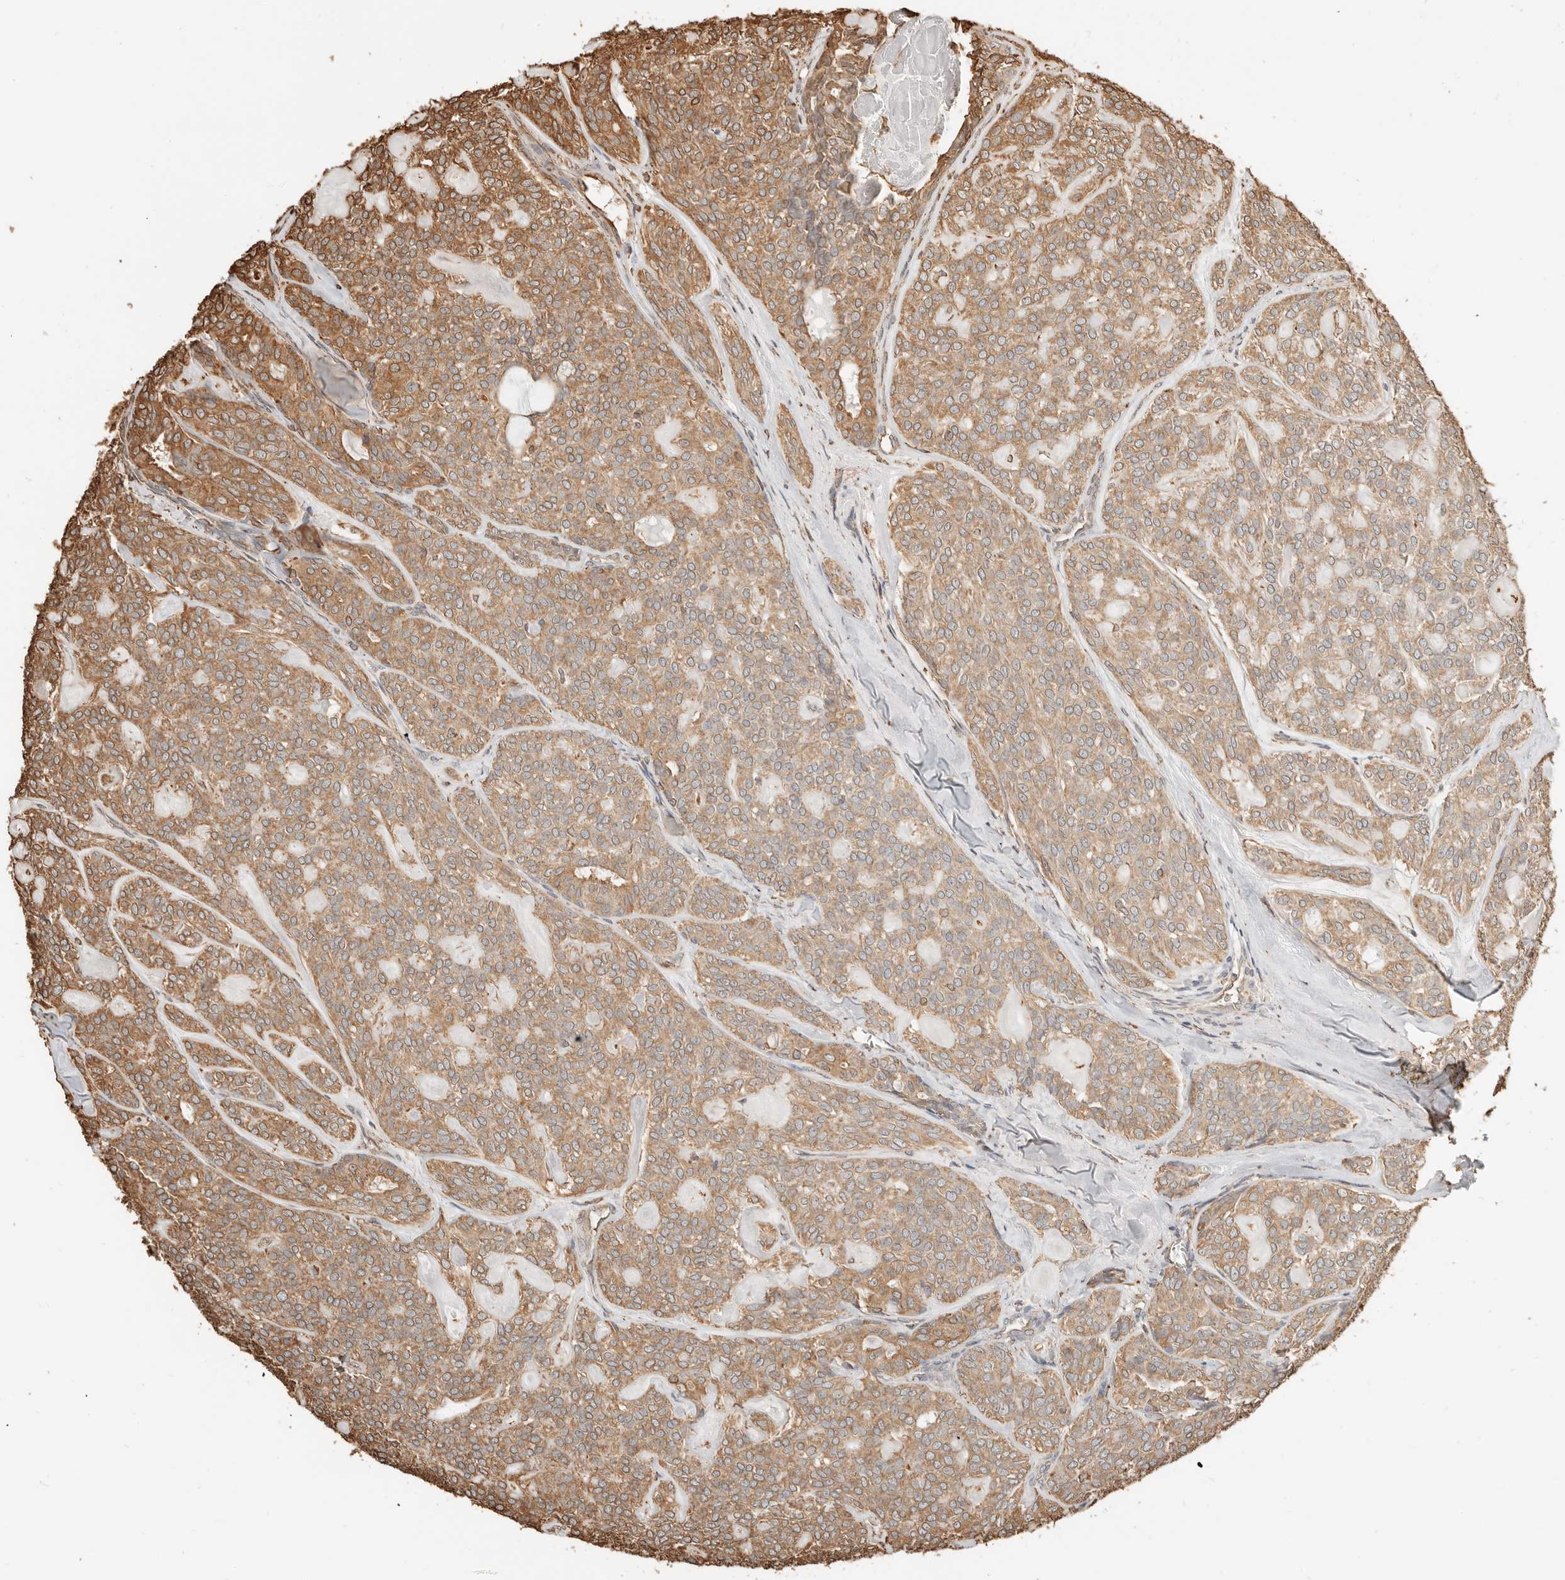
{"staining": {"intensity": "moderate", "quantity": ">75%", "location": "cytoplasmic/membranous"}, "tissue": "head and neck cancer", "cell_type": "Tumor cells", "image_type": "cancer", "snomed": [{"axis": "morphology", "description": "Adenocarcinoma, NOS"}, {"axis": "topography", "description": "Head-Neck"}], "caption": "IHC (DAB) staining of human head and neck cancer (adenocarcinoma) shows moderate cytoplasmic/membranous protein expression in about >75% of tumor cells.", "gene": "ARHGEF10L", "patient": {"sex": "male", "age": 66}}